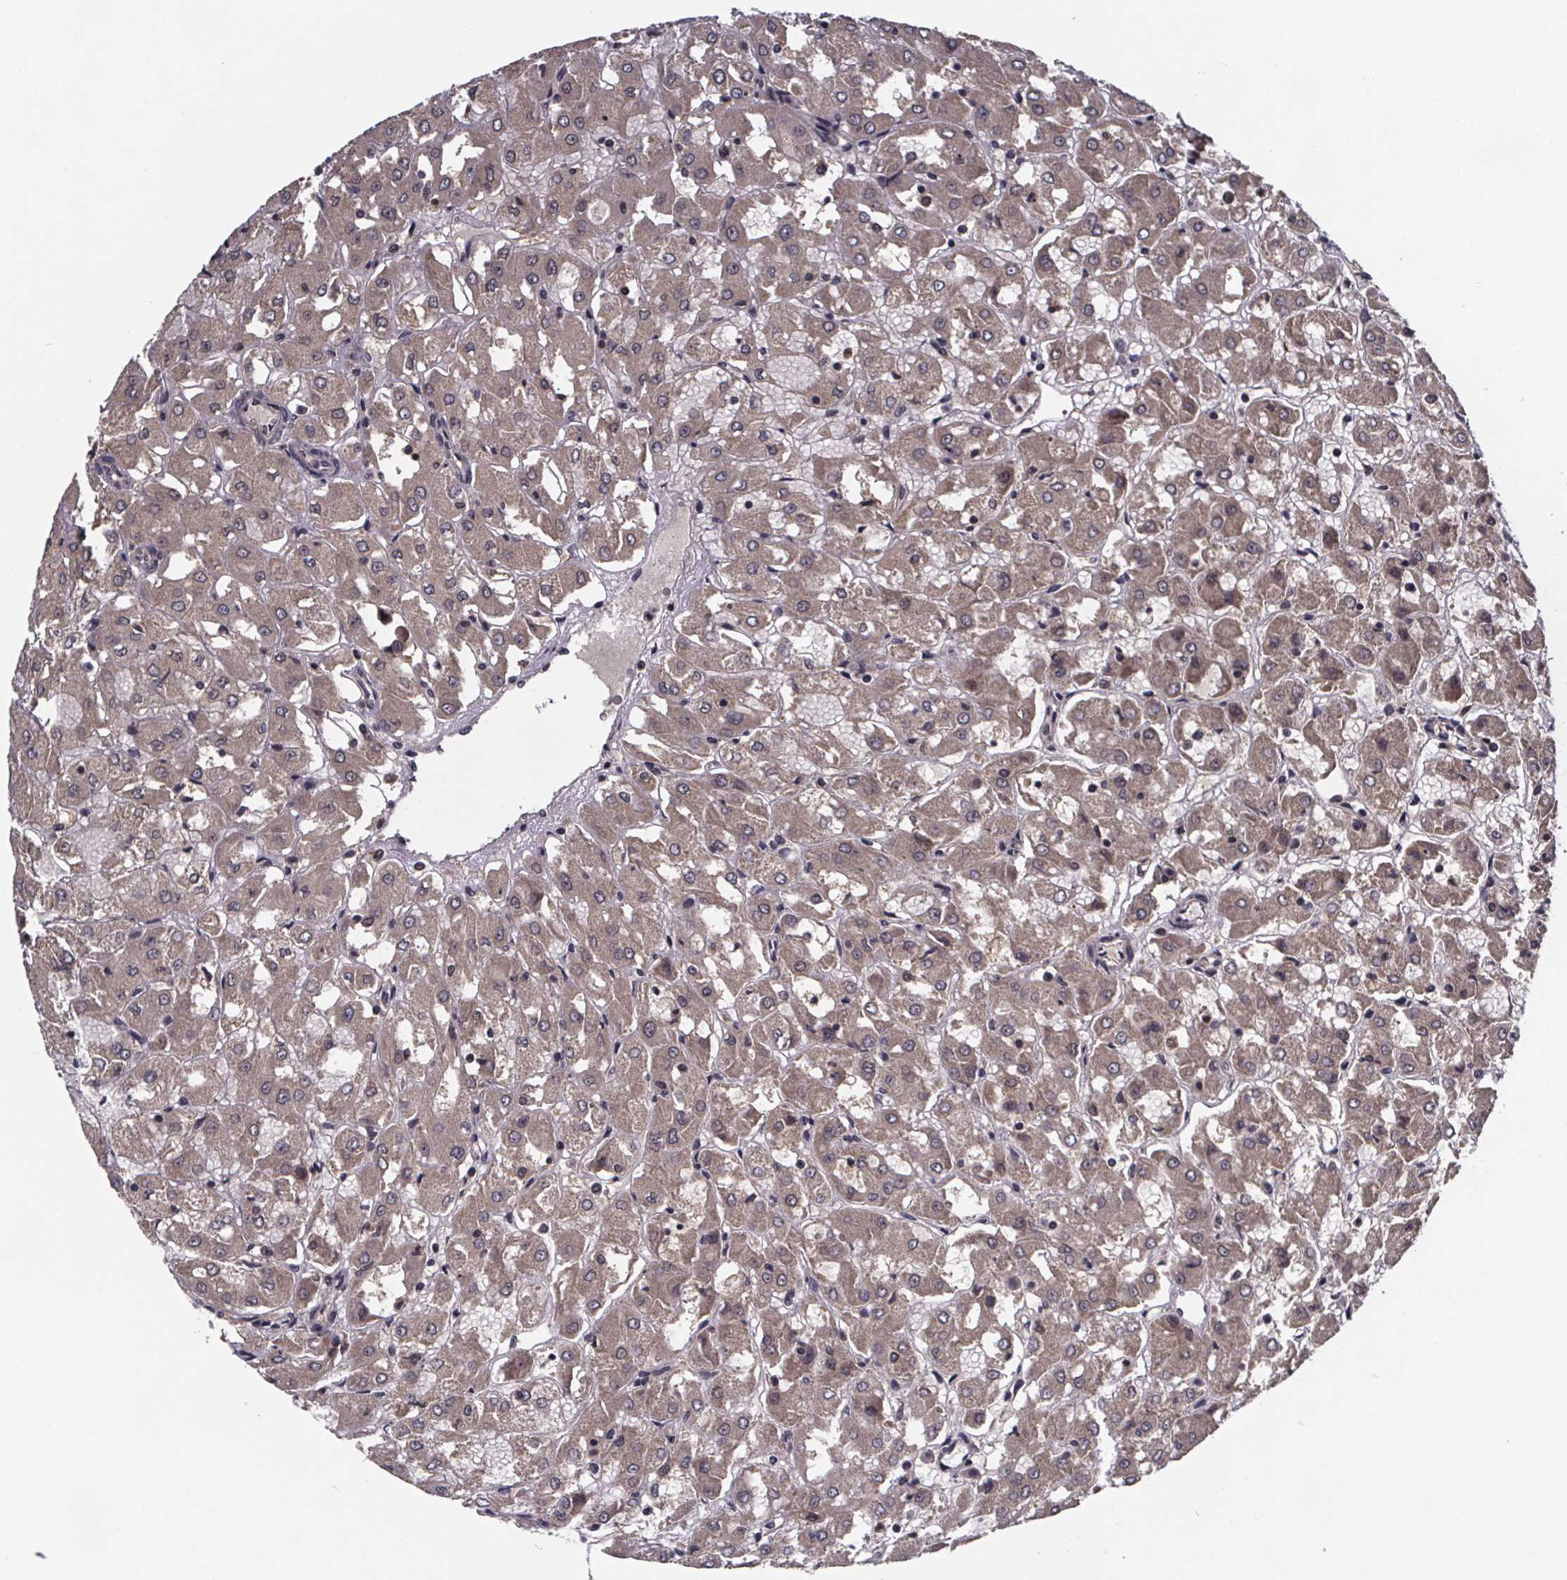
{"staining": {"intensity": "weak", "quantity": ">75%", "location": "cytoplasmic/membranous"}, "tissue": "renal cancer", "cell_type": "Tumor cells", "image_type": "cancer", "snomed": [{"axis": "morphology", "description": "Adenocarcinoma, NOS"}, {"axis": "topography", "description": "Kidney"}], "caption": "Renal cancer (adenocarcinoma) stained with a brown dye shows weak cytoplasmic/membranous positive expression in approximately >75% of tumor cells.", "gene": "FN3KRP", "patient": {"sex": "male", "age": 72}}